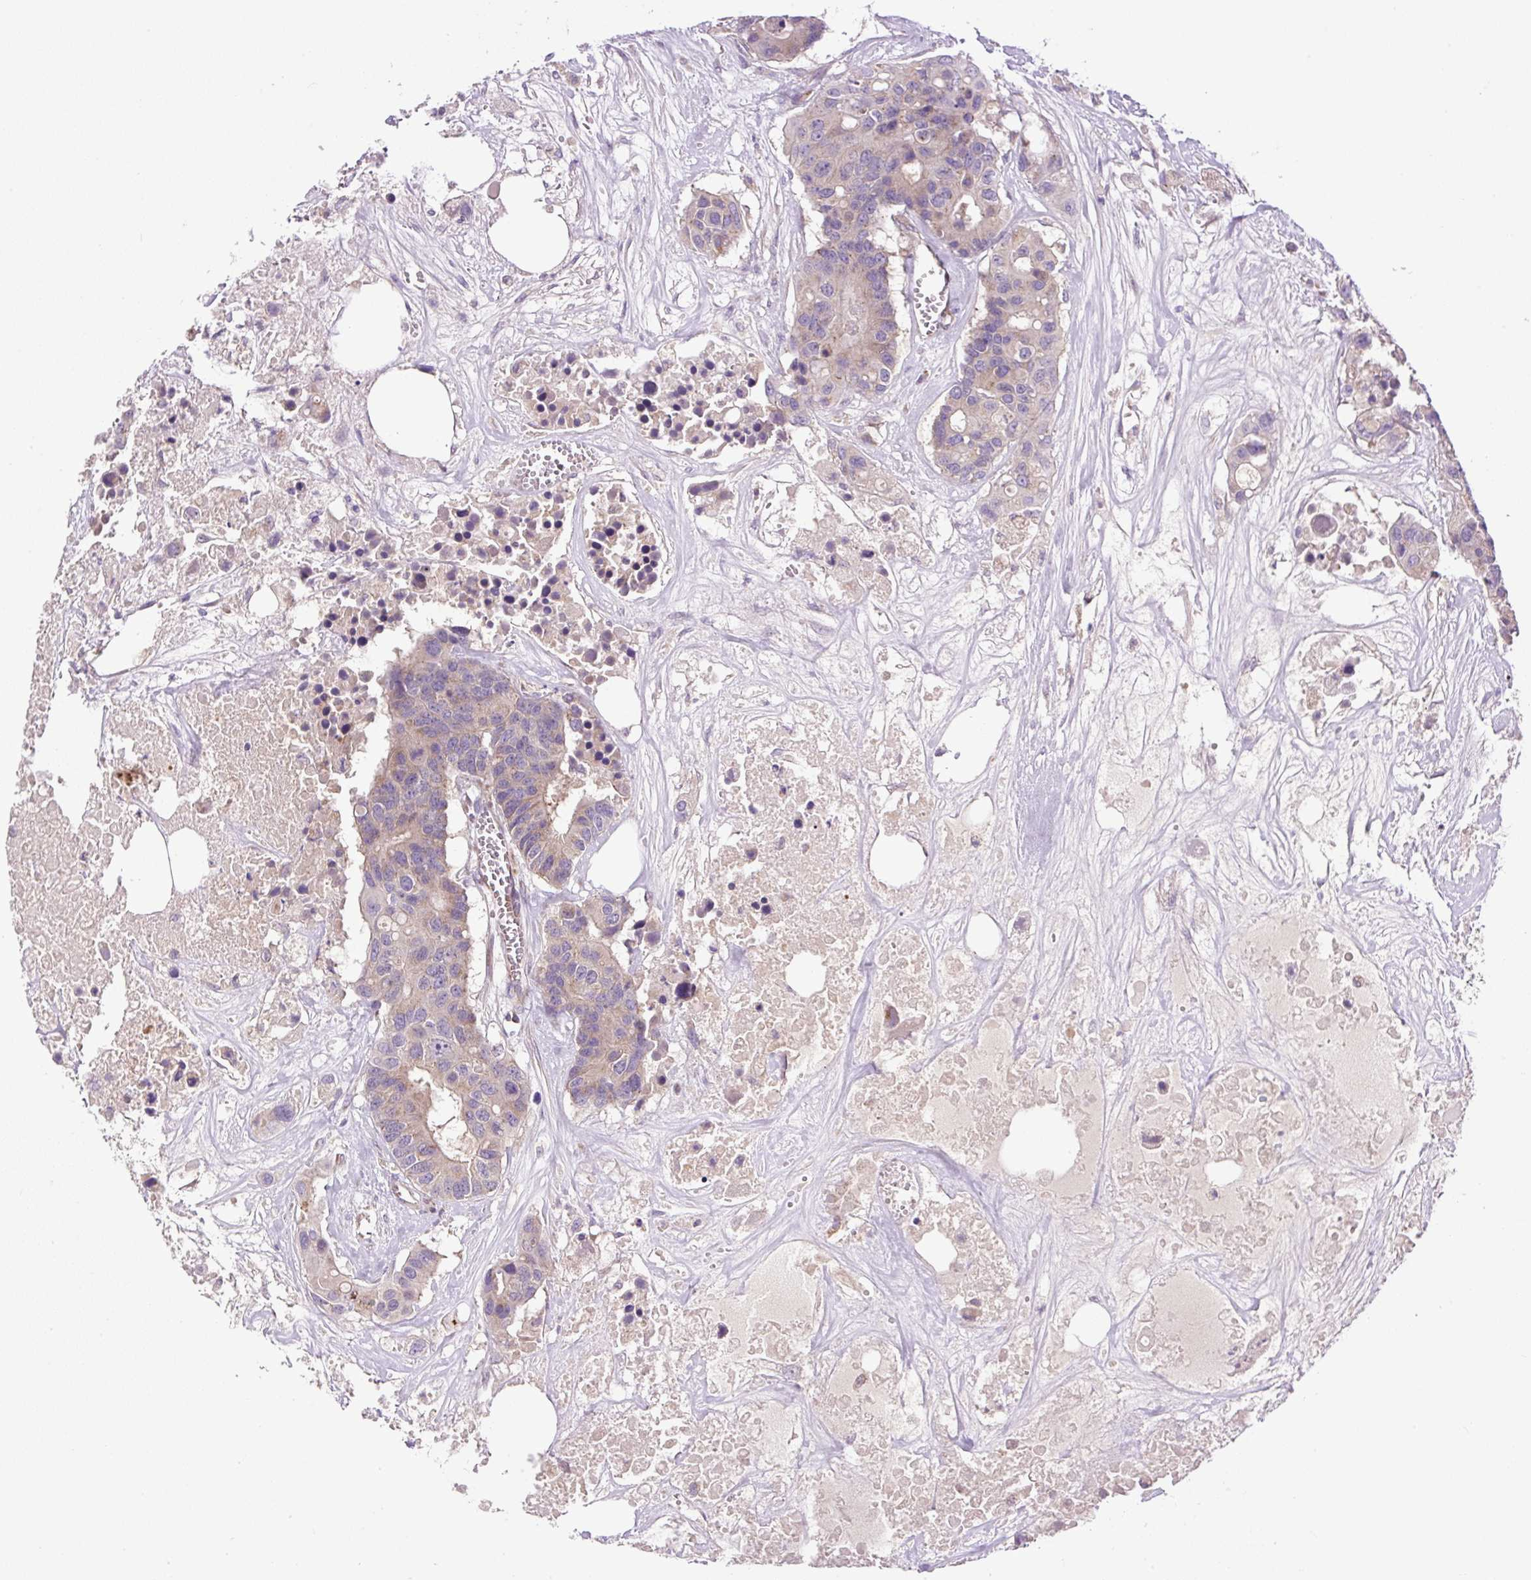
{"staining": {"intensity": "weak", "quantity": "<25%", "location": "cytoplasmic/membranous"}, "tissue": "colorectal cancer", "cell_type": "Tumor cells", "image_type": "cancer", "snomed": [{"axis": "morphology", "description": "Adenocarcinoma, NOS"}, {"axis": "topography", "description": "Colon"}], "caption": "Tumor cells show no significant positivity in colorectal cancer. Brightfield microscopy of immunohistochemistry (IHC) stained with DAB (3,3'-diaminobenzidine) (brown) and hematoxylin (blue), captured at high magnification.", "gene": "ZNF547", "patient": {"sex": "male", "age": 77}}